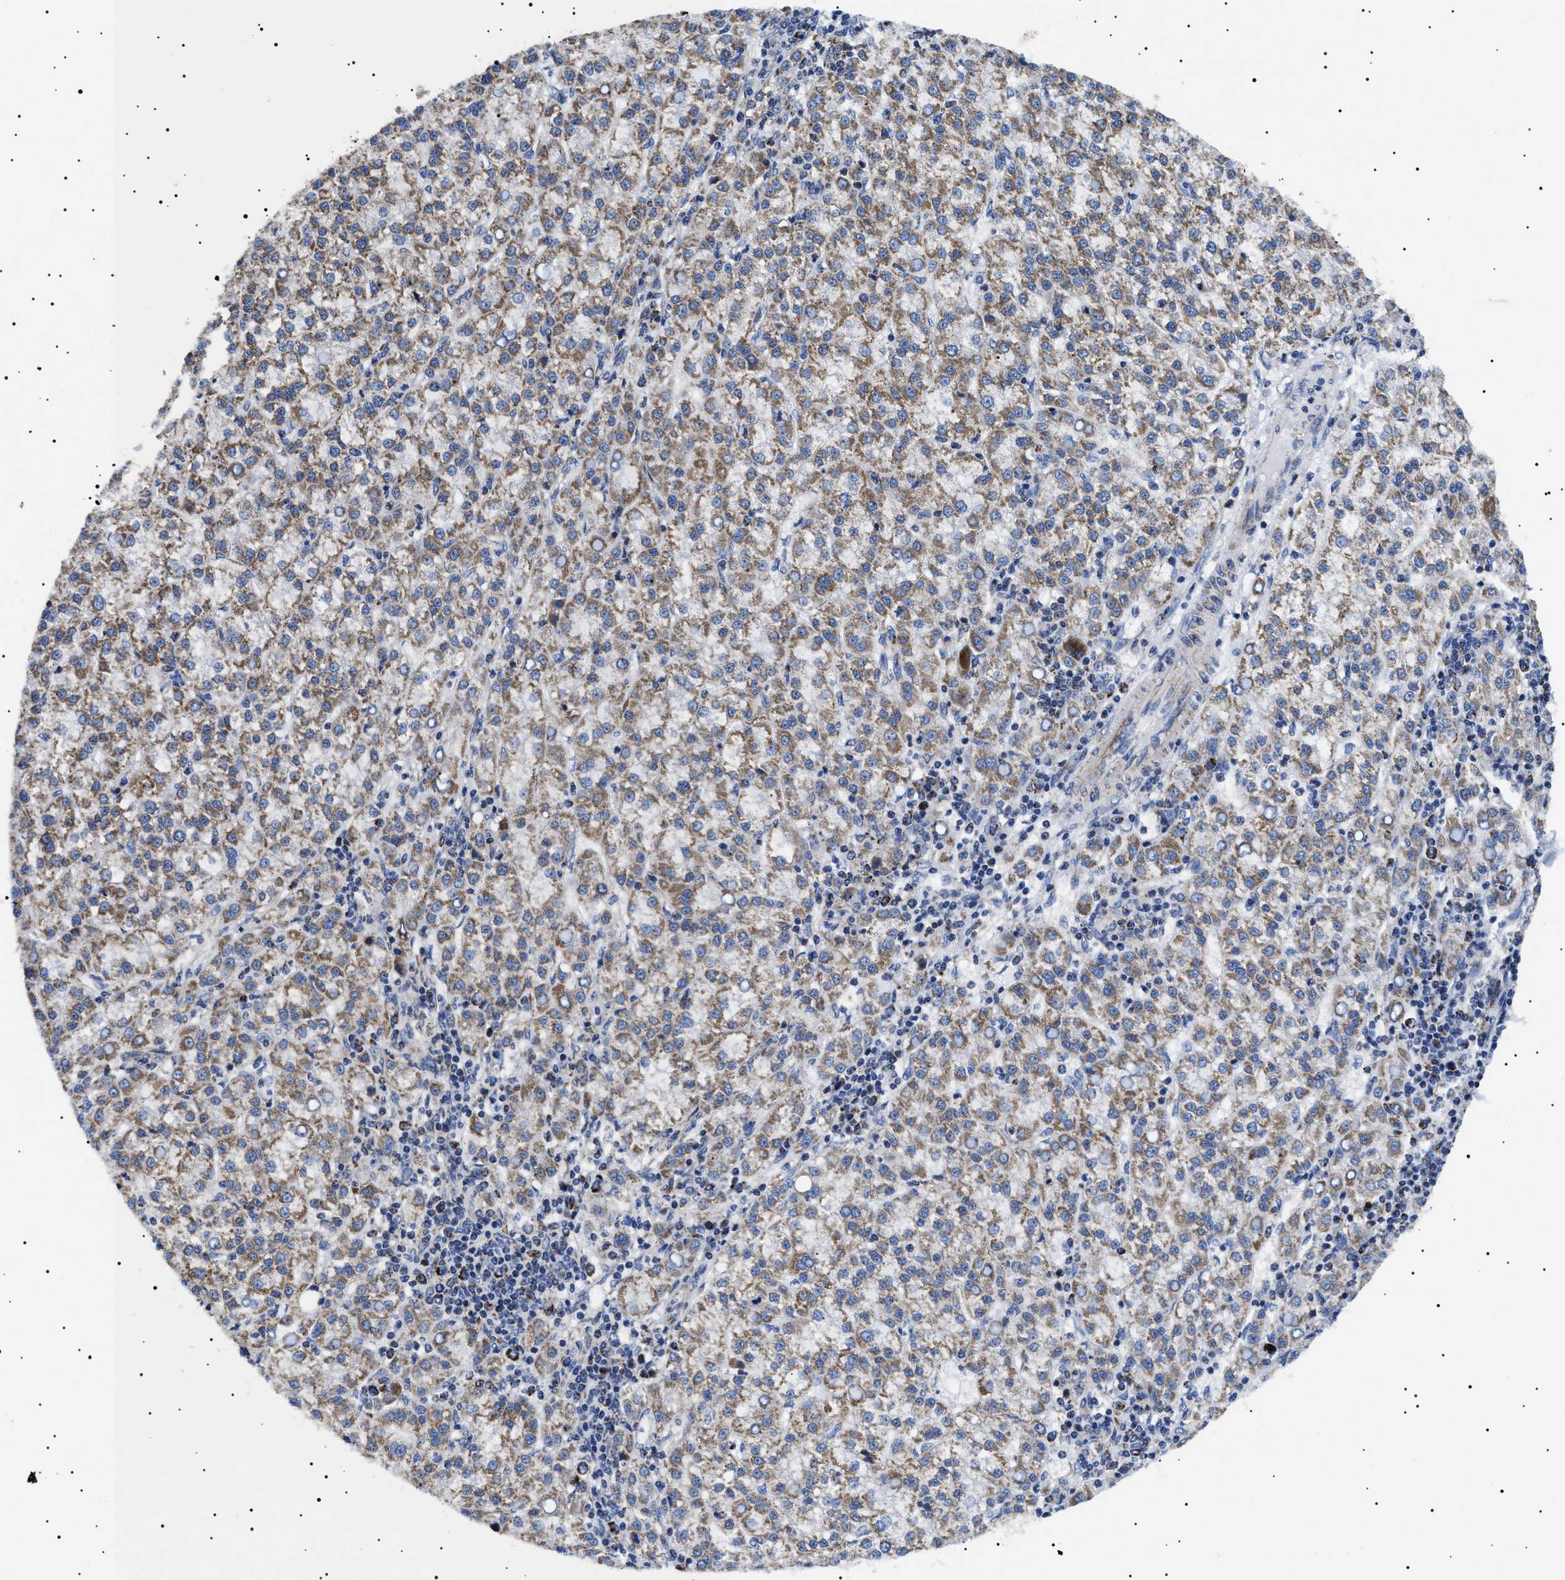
{"staining": {"intensity": "moderate", "quantity": ">75%", "location": "cytoplasmic/membranous"}, "tissue": "liver cancer", "cell_type": "Tumor cells", "image_type": "cancer", "snomed": [{"axis": "morphology", "description": "Carcinoma, Hepatocellular, NOS"}, {"axis": "topography", "description": "Liver"}], "caption": "DAB immunohistochemical staining of liver cancer demonstrates moderate cytoplasmic/membranous protein positivity in approximately >75% of tumor cells.", "gene": "CHRDL2", "patient": {"sex": "female", "age": 58}}